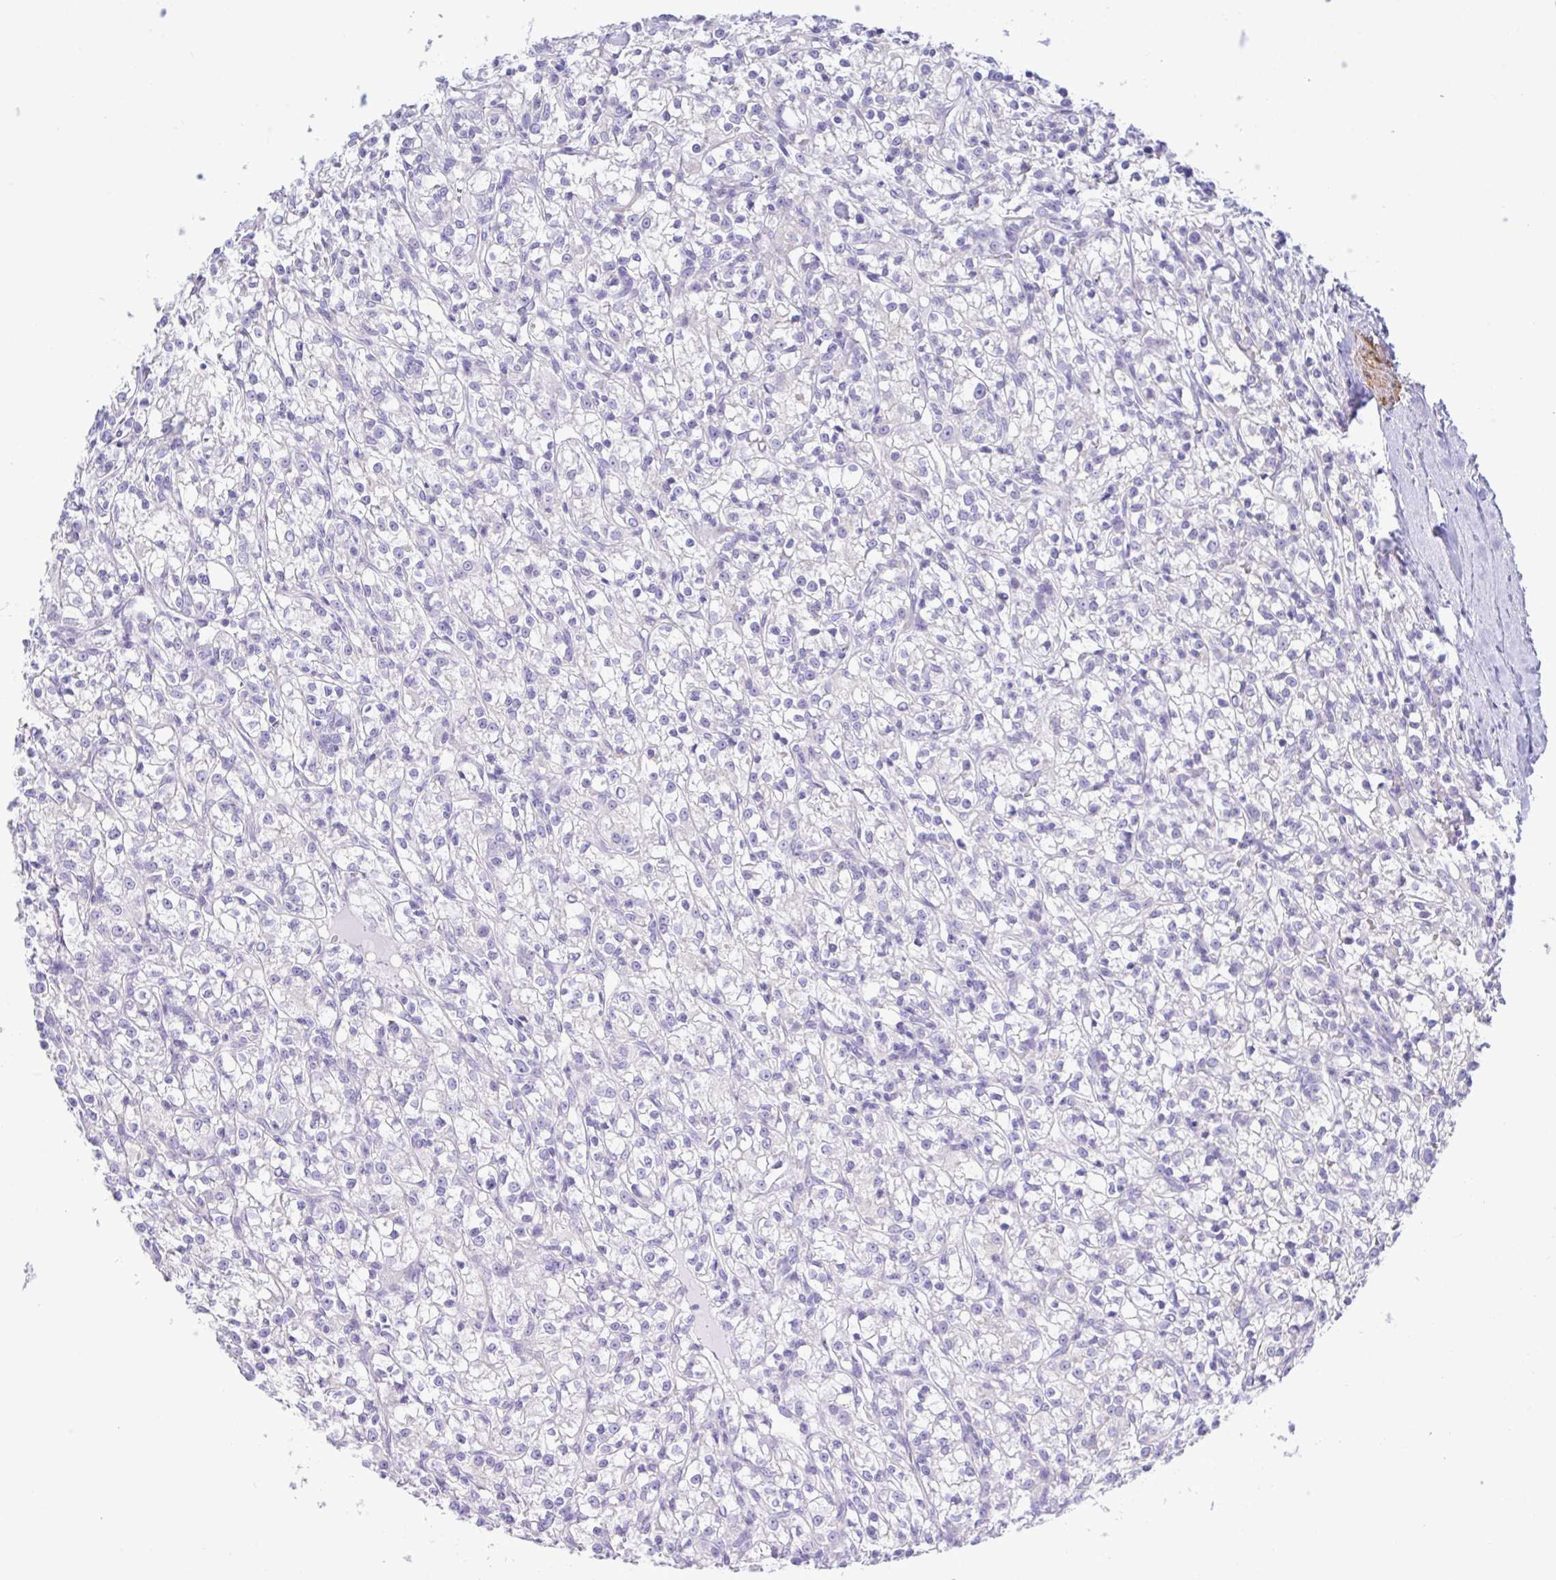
{"staining": {"intensity": "negative", "quantity": "none", "location": "none"}, "tissue": "renal cancer", "cell_type": "Tumor cells", "image_type": "cancer", "snomed": [{"axis": "morphology", "description": "Adenocarcinoma, NOS"}, {"axis": "topography", "description": "Kidney"}], "caption": "Immunohistochemistry micrograph of human adenocarcinoma (renal) stained for a protein (brown), which reveals no staining in tumor cells.", "gene": "MED11", "patient": {"sex": "female", "age": 59}}